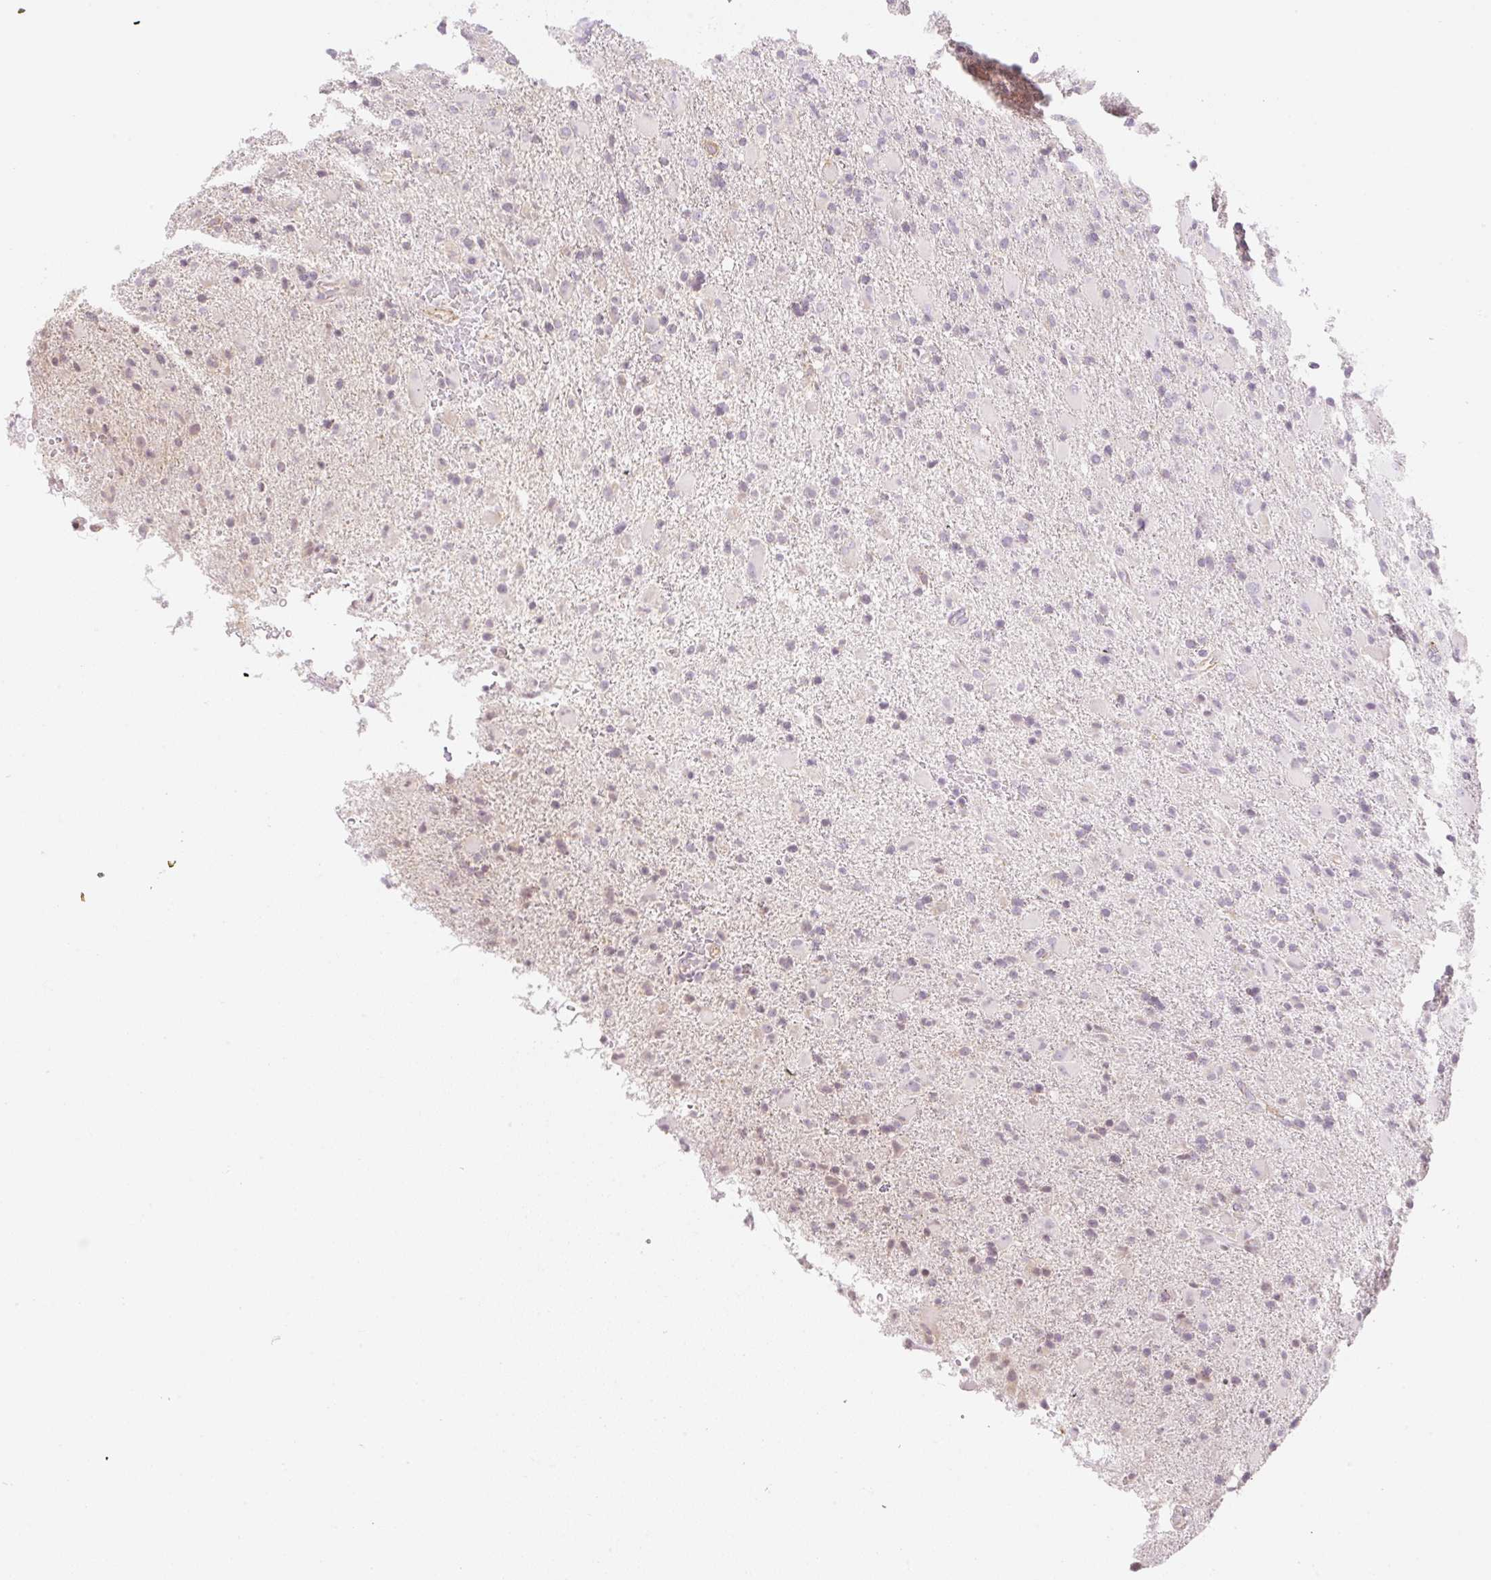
{"staining": {"intensity": "weak", "quantity": "<25%", "location": "nuclear"}, "tissue": "glioma", "cell_type": "Tumor cells", "image_type": "cancer", "snomed": [{"axis": "morphology", "description": "Glioma, malignant, Low grade"}, {"axis": "topography", "description": "Brain"}], "caption": "This is a micrograph of immunohistochemistry staining of malignant glioma (low-grade), which shows no expression in tumor cells.", "gene": "CASKIN1", "patient": {"sex": "male", "age": 65}}